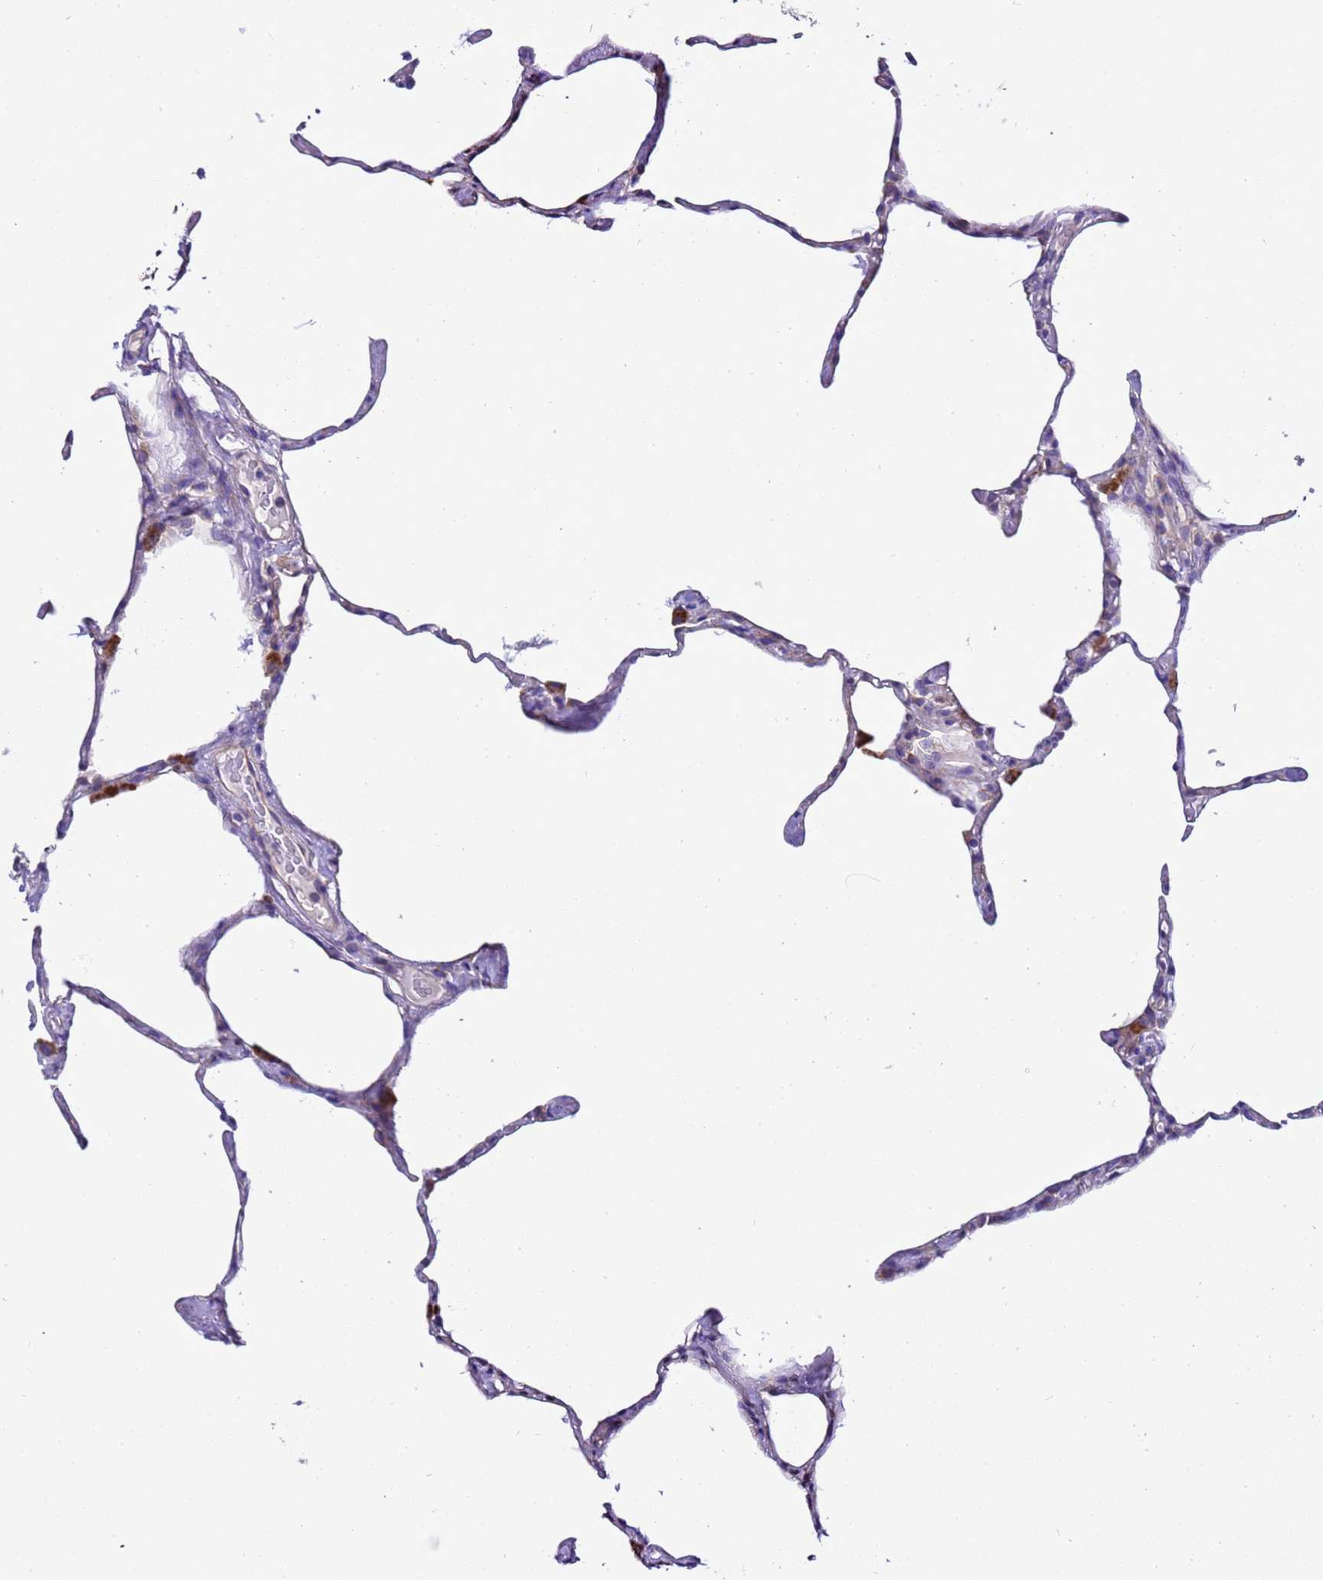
{"staining": {"intensity": "negative", "quantity": "none", "location": "none"}, "tissue": "lung", "cell_type": "Alveolar cells", "image_type": "normal", "snomed": [{"axis": "morphology", "description": "Normal tissue, NOS"}, {"axis": "topography", "description": "Lung"}], "caption": "High power microscopy histopathology image of an immunohistochemistry (IHC) histopathology image of normal lung, revealing no significant positivity in alveolar cells.", "gene": "KICS2", "patient": {"sex": "male", "age": 65}}